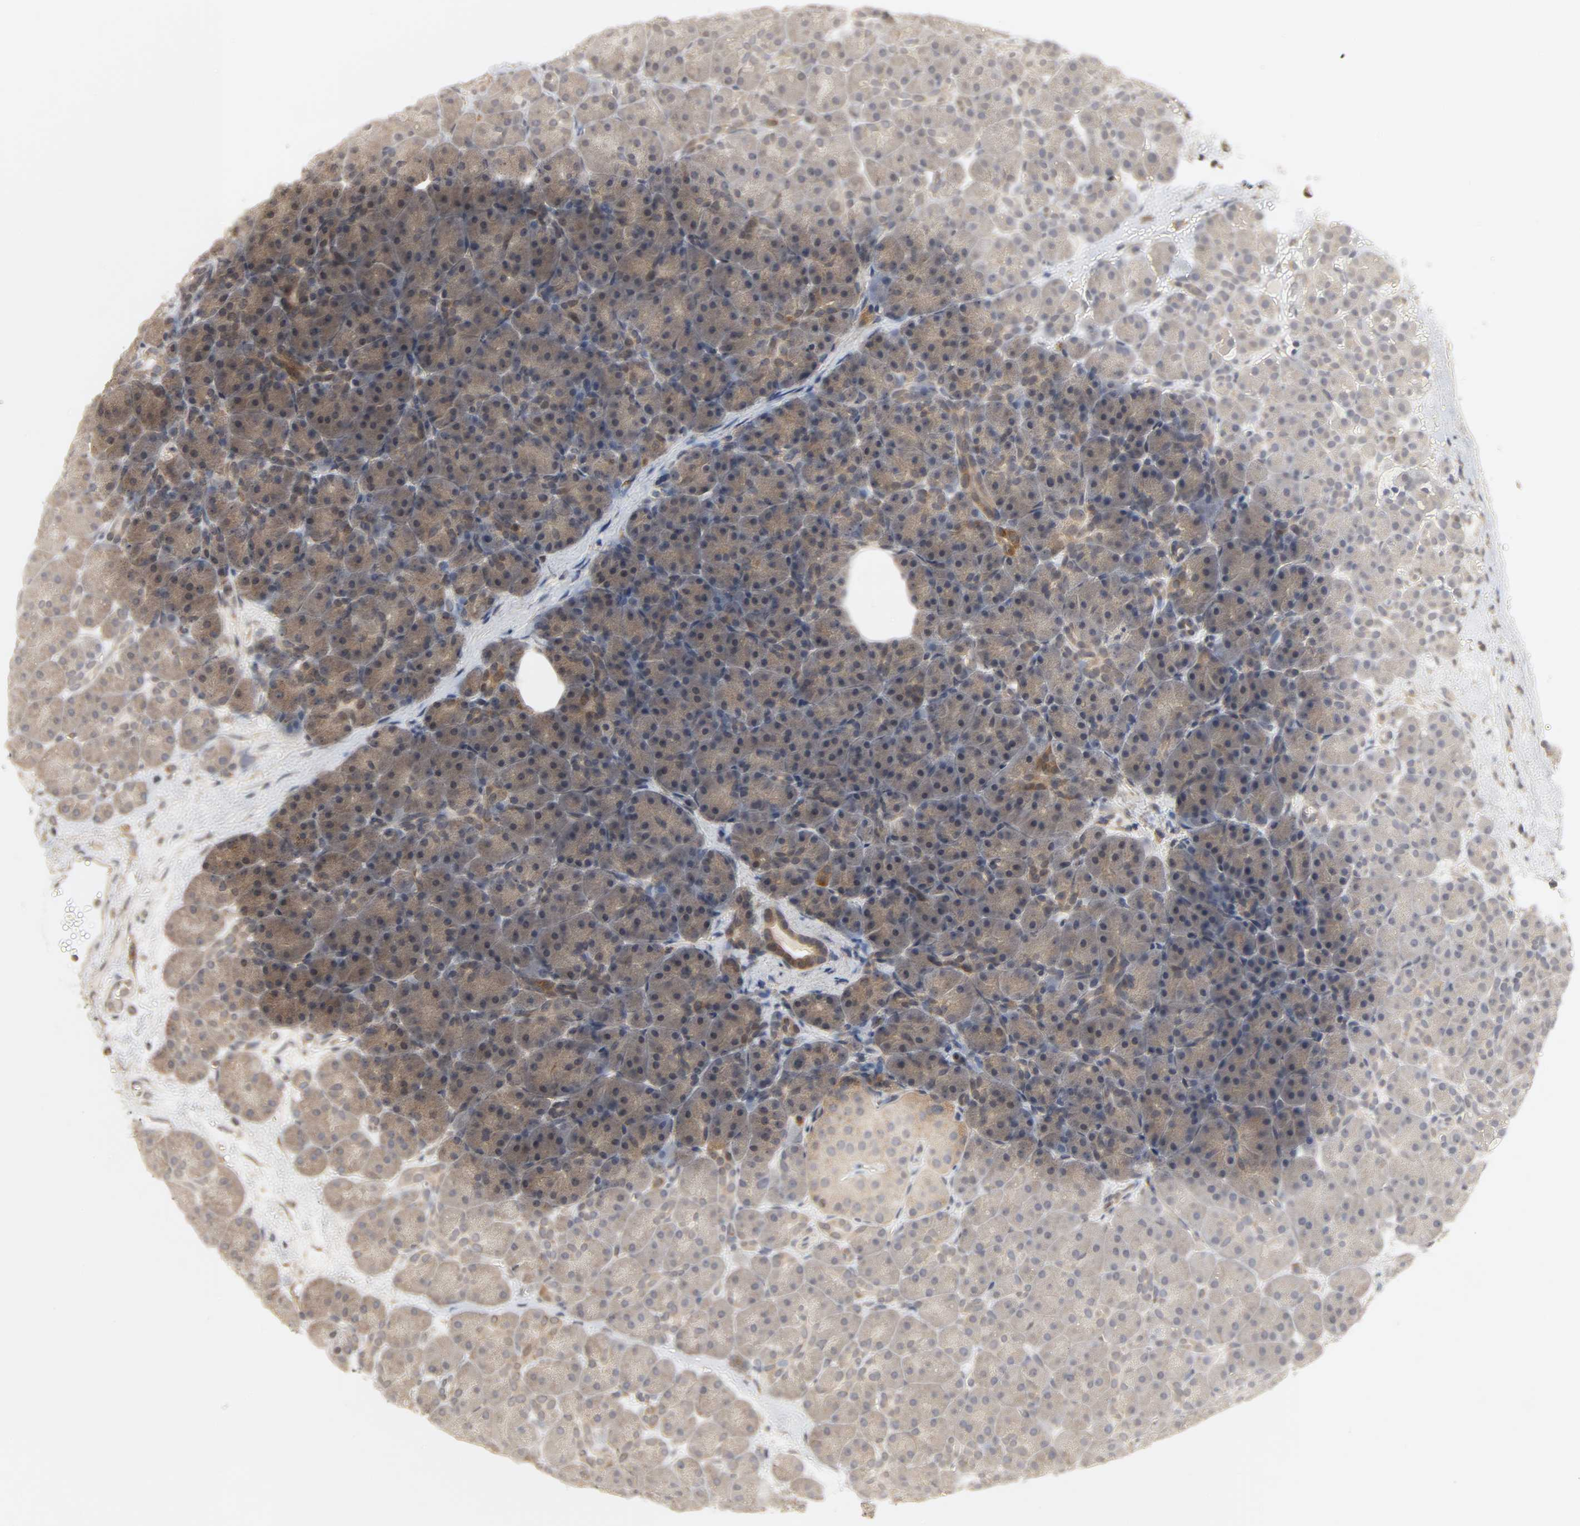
{"staining": {"intensity": "weak", "quantity": ">75%", "location": "cytoplasmic/membranous"}, "tissue": "pancreas", "cell_type": "Exocrine glandular cells", "image_type": "normal", "snomed": [{"axis": "morphology", "description": "Normal tissue, NOS"}, {"axis": "topography", "description": "Pancreas"}], "caption": "DAB (3,3'-diaminobenzidine) immunohistochemical staining of benign human pancreas displays weak cytoplasmic/membranous protein staining in about >75% of exocrine glandular cells.", "gene": "CLEC4E", "patient": {"sex": "male", "age": 66}}